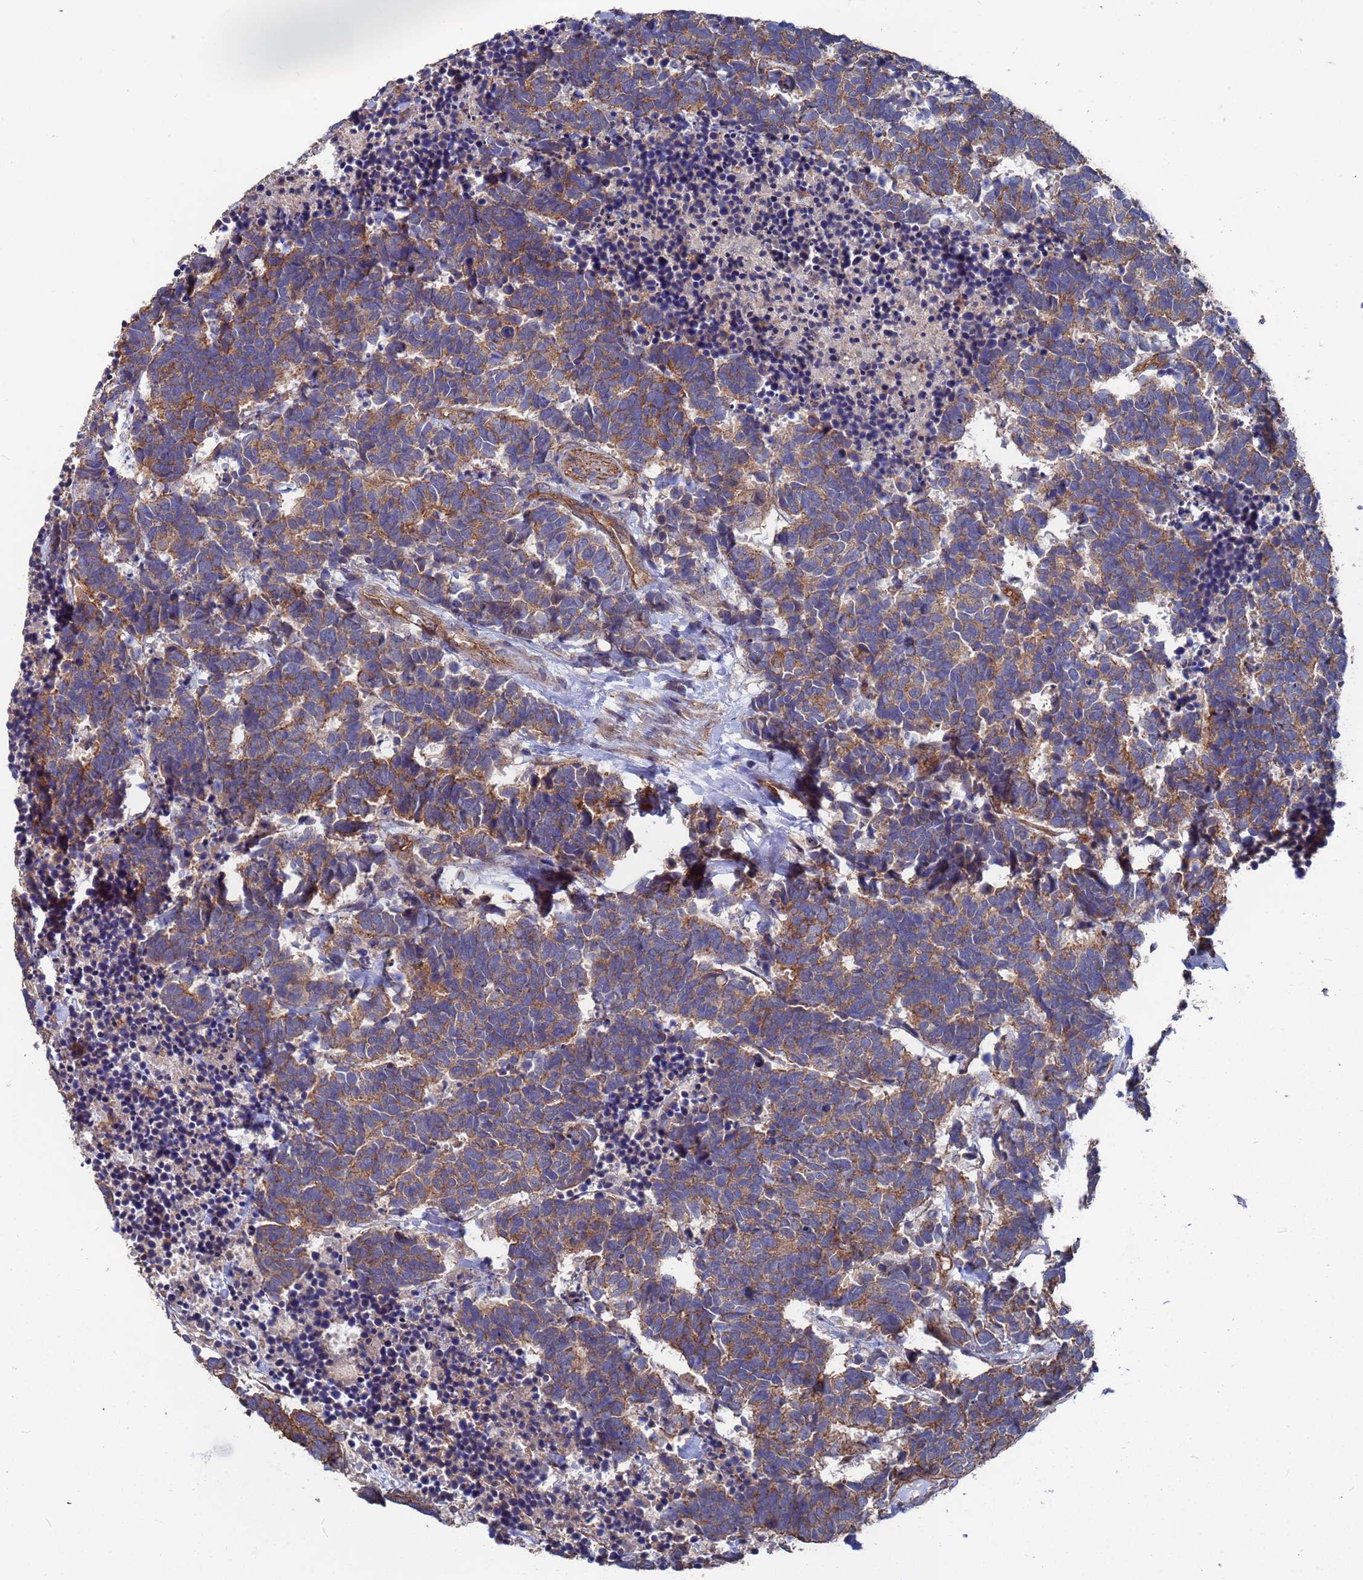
{"staining": {"intensity": "moderate", "quantity": ">75%", "location": "cytoplasmic/membranous"}, "tissue": "carcinoid", "cell_type": "Tumor cells", "image_type": "cancer", "snomed": [{"axis": "morphology", "description": "Carcinoma, NOS"}, {"axis": "morphology", "description": "Carcinoid, malignant, NOS"}, {"axis": "topography", "description": "Urinary bladder"}], "caption": "High-power microscopy captured an IHC micrograph of carcinoid, revealing moderate cytoplasmic/membranous expression in approximately >75% of tumor cells.", "gene": "NDUFAF6", "patient": {"sex": "male", "age": 57}}